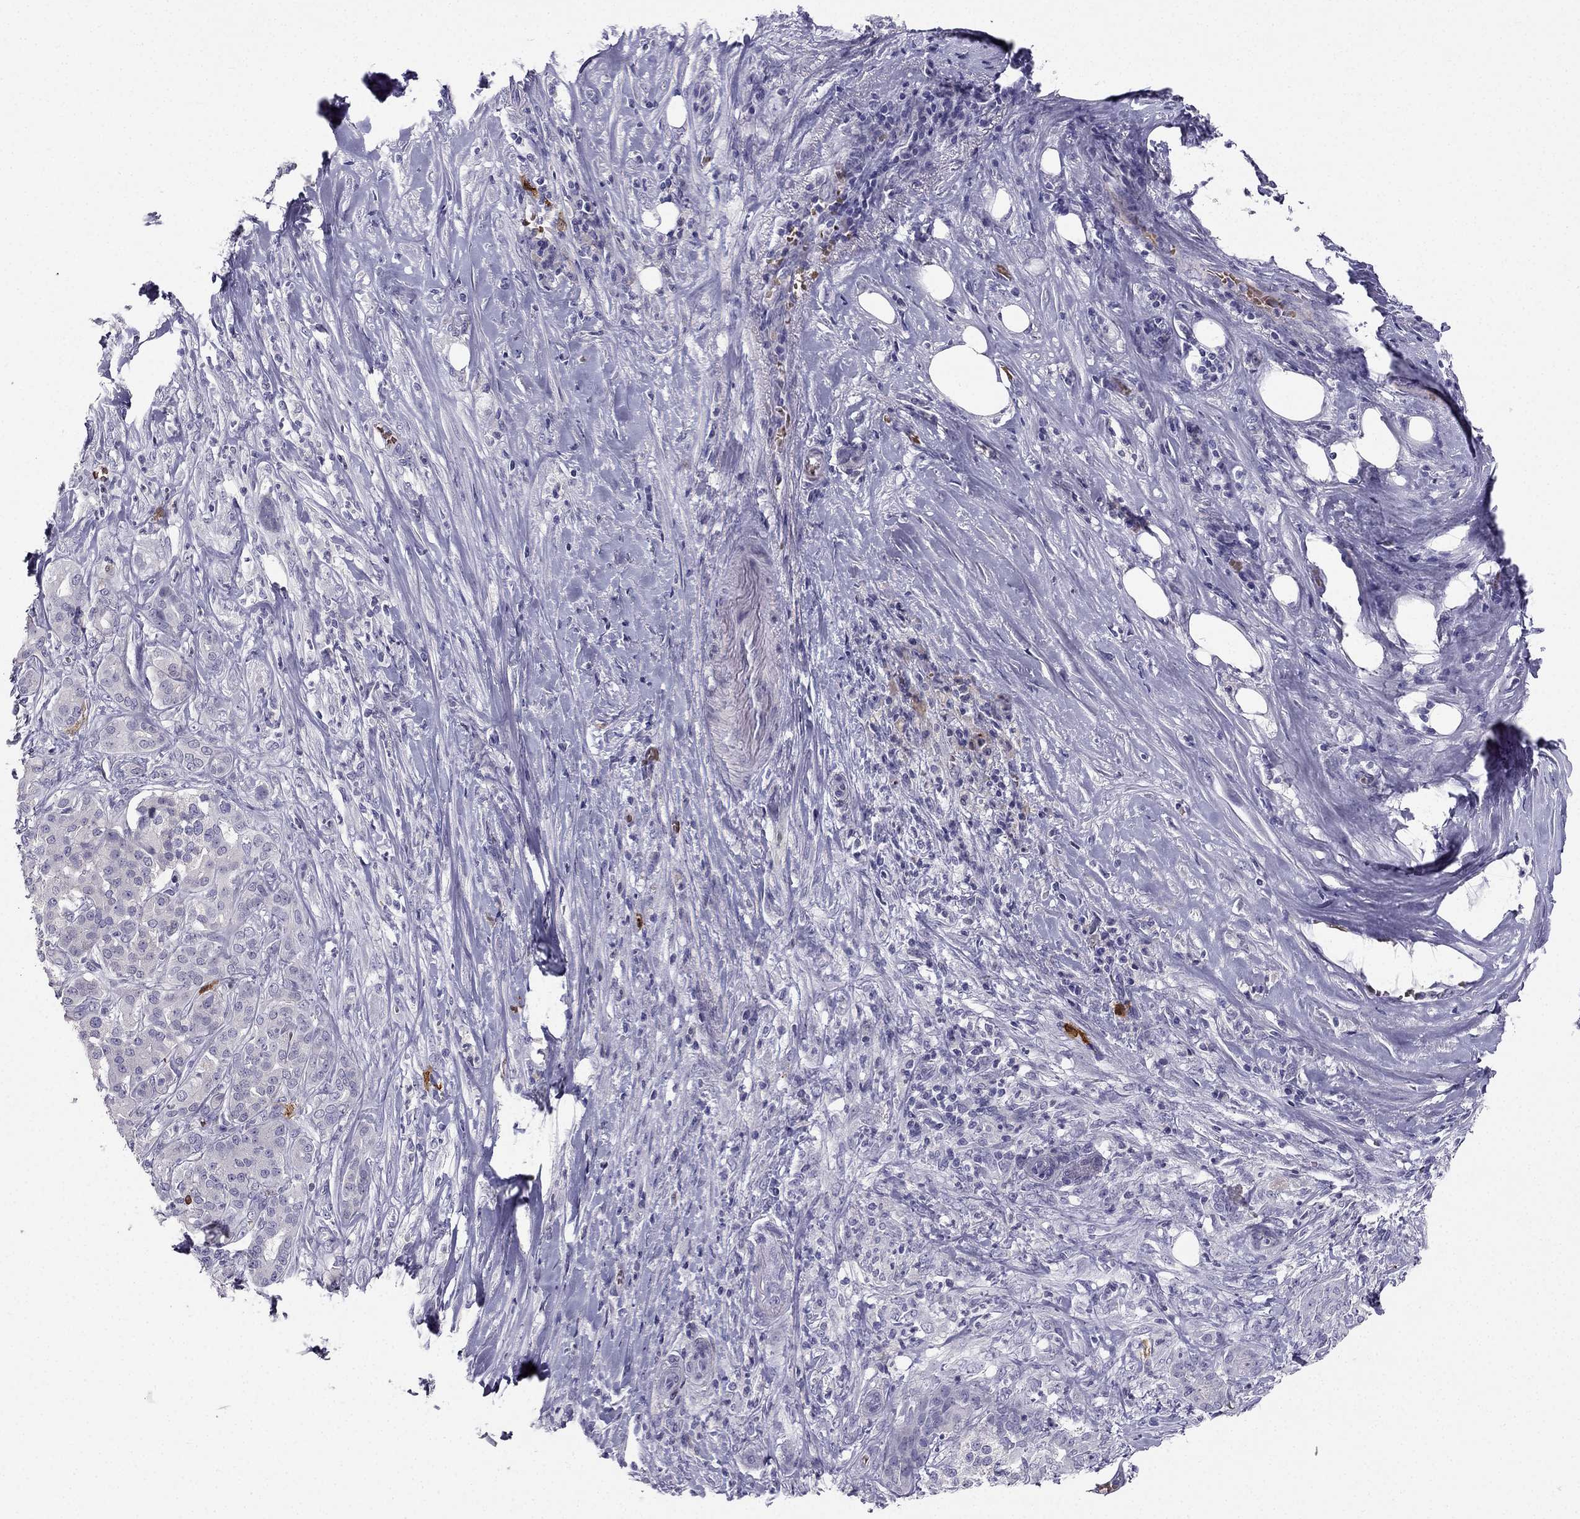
{"staining": {"intensity": "negative", "quantity": "none", "location": "none"}, "tissue": "pancreatic cancer", "cell_type": "Tumor cells", "image_type": "cancer", "snomed": [{"axis": "morphology", "description": "Adenocarcinoma, NOS"}, {"axis": "topography", "description": "Pancreas"}], "caption": "Human pancreatic cancer (adenocarcinoma) stained for a protein using immunohistochemistry (IHC) shows no expression in tumor cells.", "gene": "RSPH14", "patient": {"sex": "male", "age": 57}}